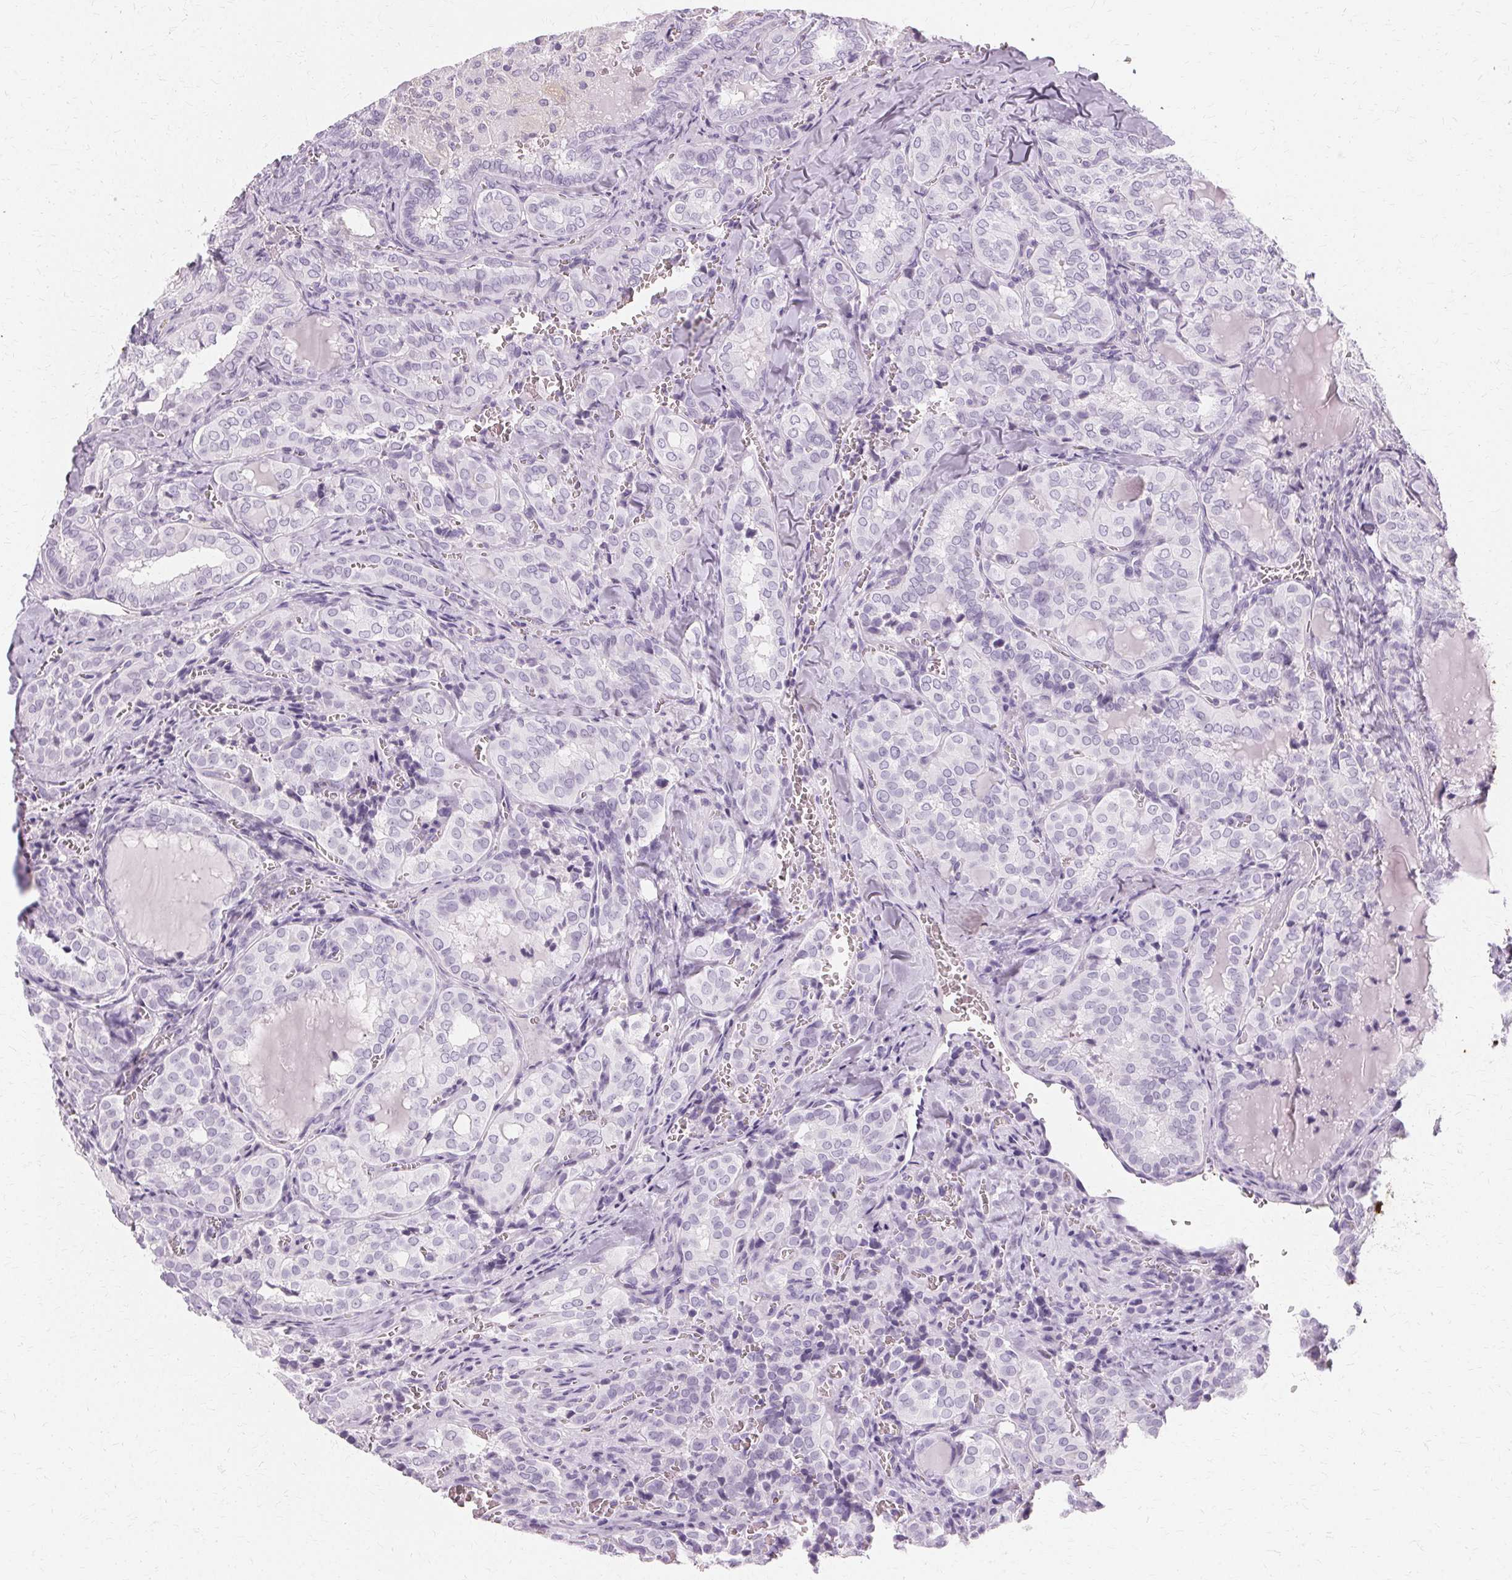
{"staining": {"intensity": "negative", "quantity": "none", "location": "none"}, "tissue": "thyroid cancer", "cell_type": "Tumor cells", "image_type": "cancer", "snomed": [{"axis": "morphology", "description": "Papillary adenocarcinoma, NOS"}, {"axis": "topography", "description": "Thyroid gland"}], "caption": "Thyroid papillary adenocarcinoma was stained to show a protein in brown. There is no significant positivity in tumor cells.", "gene": "KRT6C", "patient": {"sex": "female", "age": 41}}